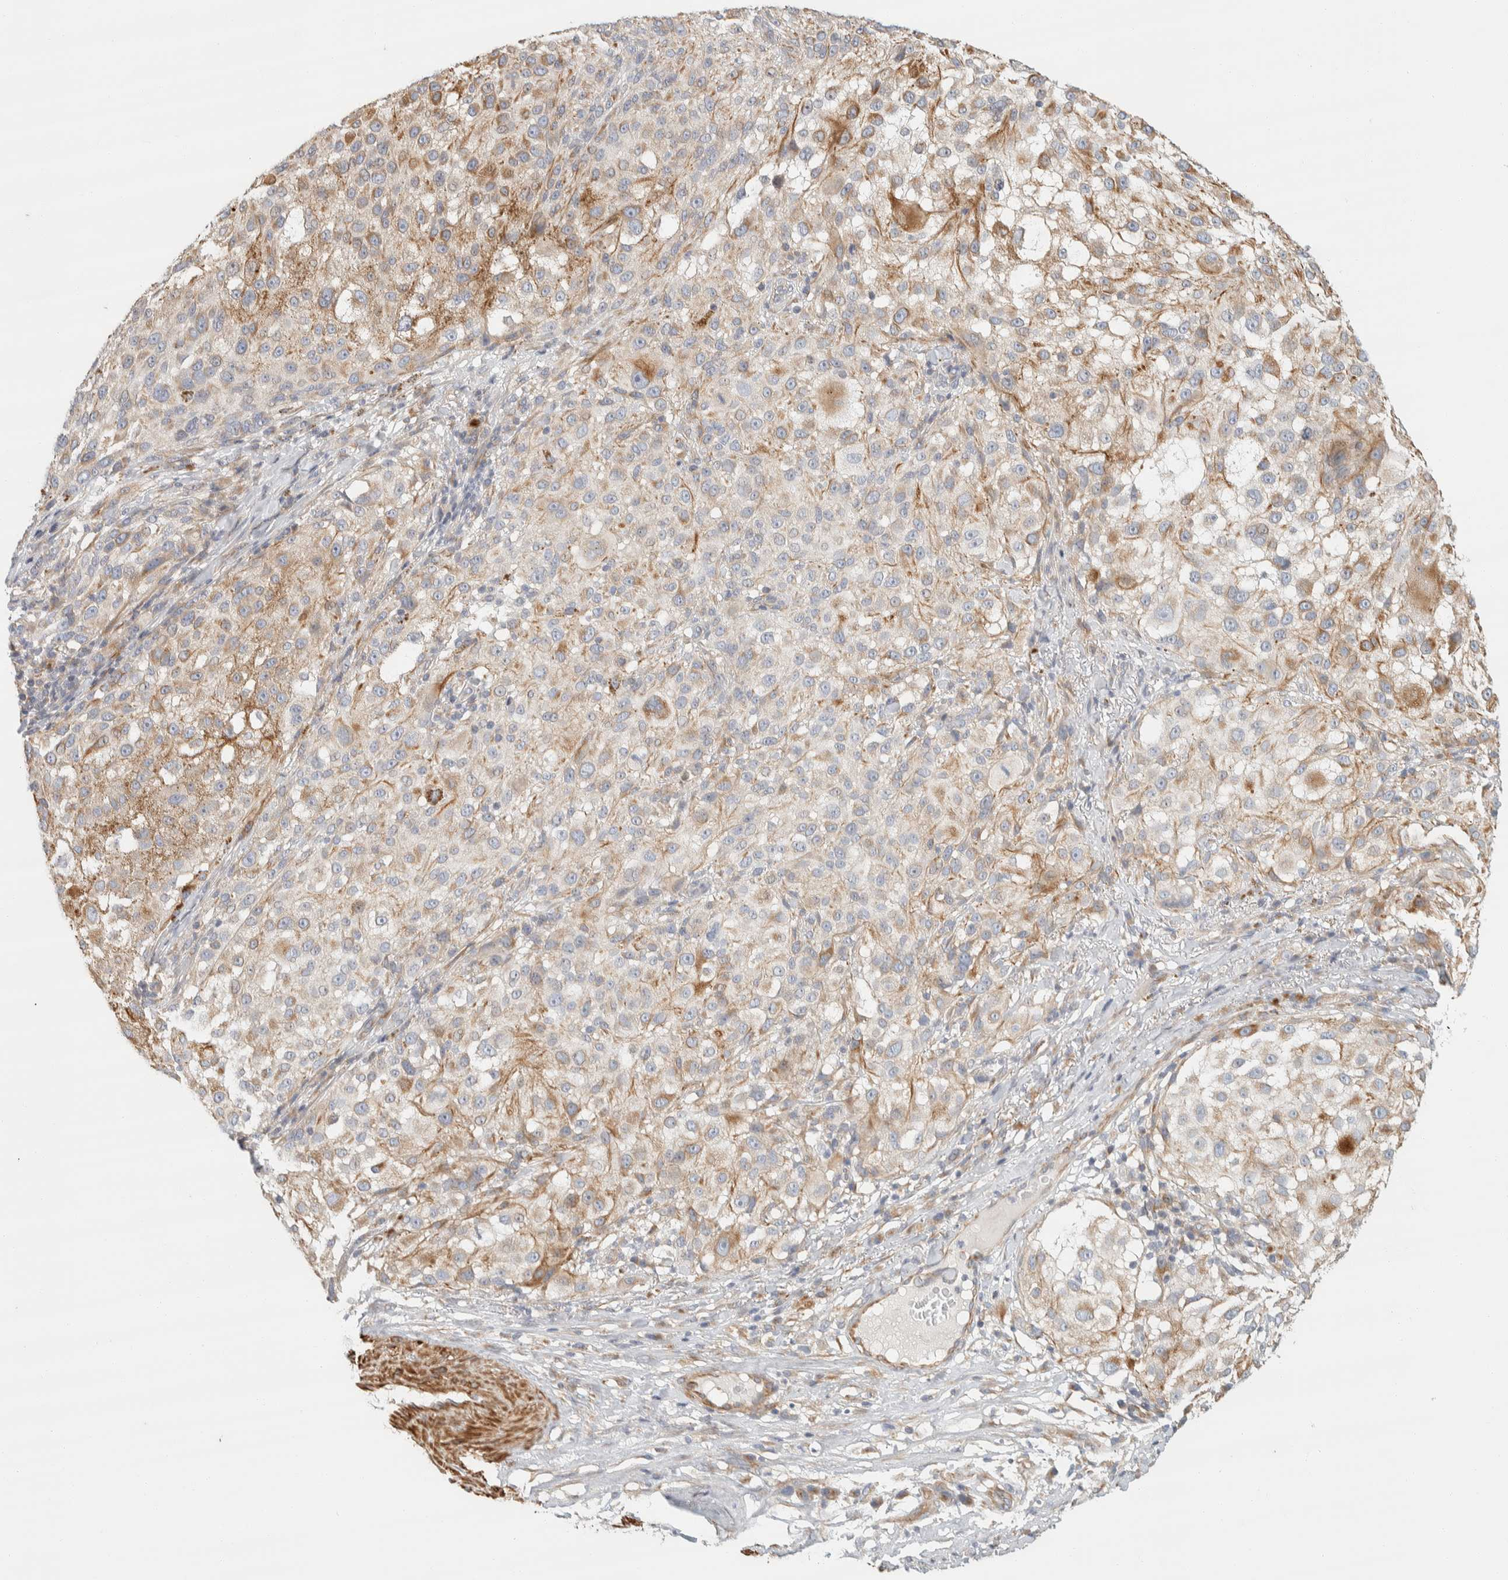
{"staining": {"intensity": "moderate", "quantity": "25%-75%", "location": "cytoplasmic/membranous"}, "tissue": "melanoma", "cell_type": "Tumor cells", "image_type": "cancer", "snomed": [{"axis": "morphology", "description": "Necrosis, NOS"}, {"axis": "morphology", "description": "Malignant melanoma, NOS"}, {"axis": "topography", "description": "Skin"}], "caption": "Malignant melanoma was stained to show a protein in brown. There is medium levels of moderate cytoplasmic/membranous positivity in approximately 25%-75% of tumor cells.", "gene": "CDR2", "patient": {"sex": "female", "age": 87}}